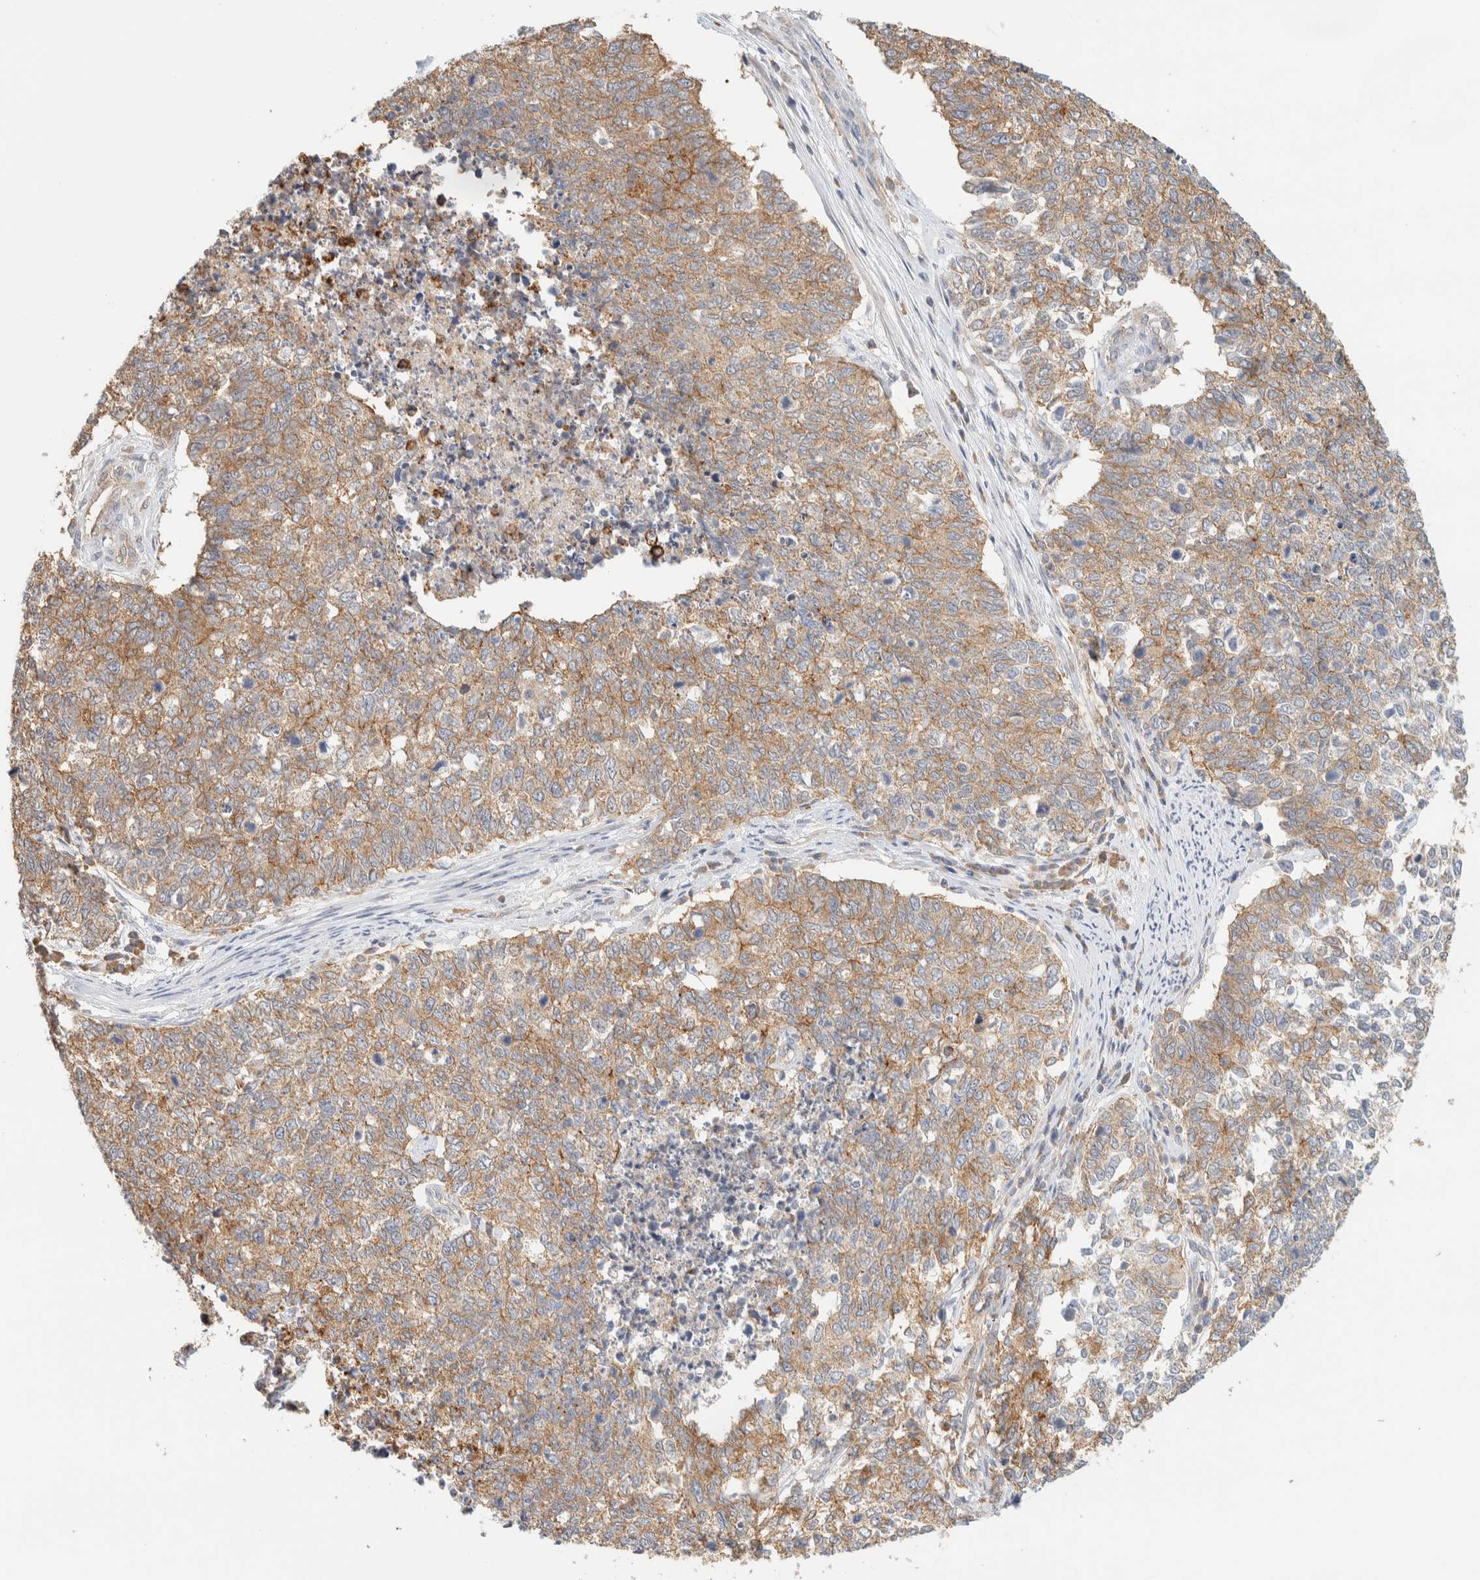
{"staining": {"intensity": "moderate", "quantity": ">75%", "location": "cytoplasmic/membranous"}, "tissue": "cervical cancer", "cell_type": "Tumor cells", "image_type": "cancer", "snomed": [{"axis": "morphology", "description": "Squamous cell carcinoma, NOS"}, {"axis": "topography", "description": "Cervix"}], "caption": "Squamous cell carcinoma (cervical) stained with a brown dye demonstrates moderate cytoplasmic/membranous positive expression in approximately >75% of tumor cells.", "gene": "TBC1D8B", "patient": {"sex": "female", "age": 63}}